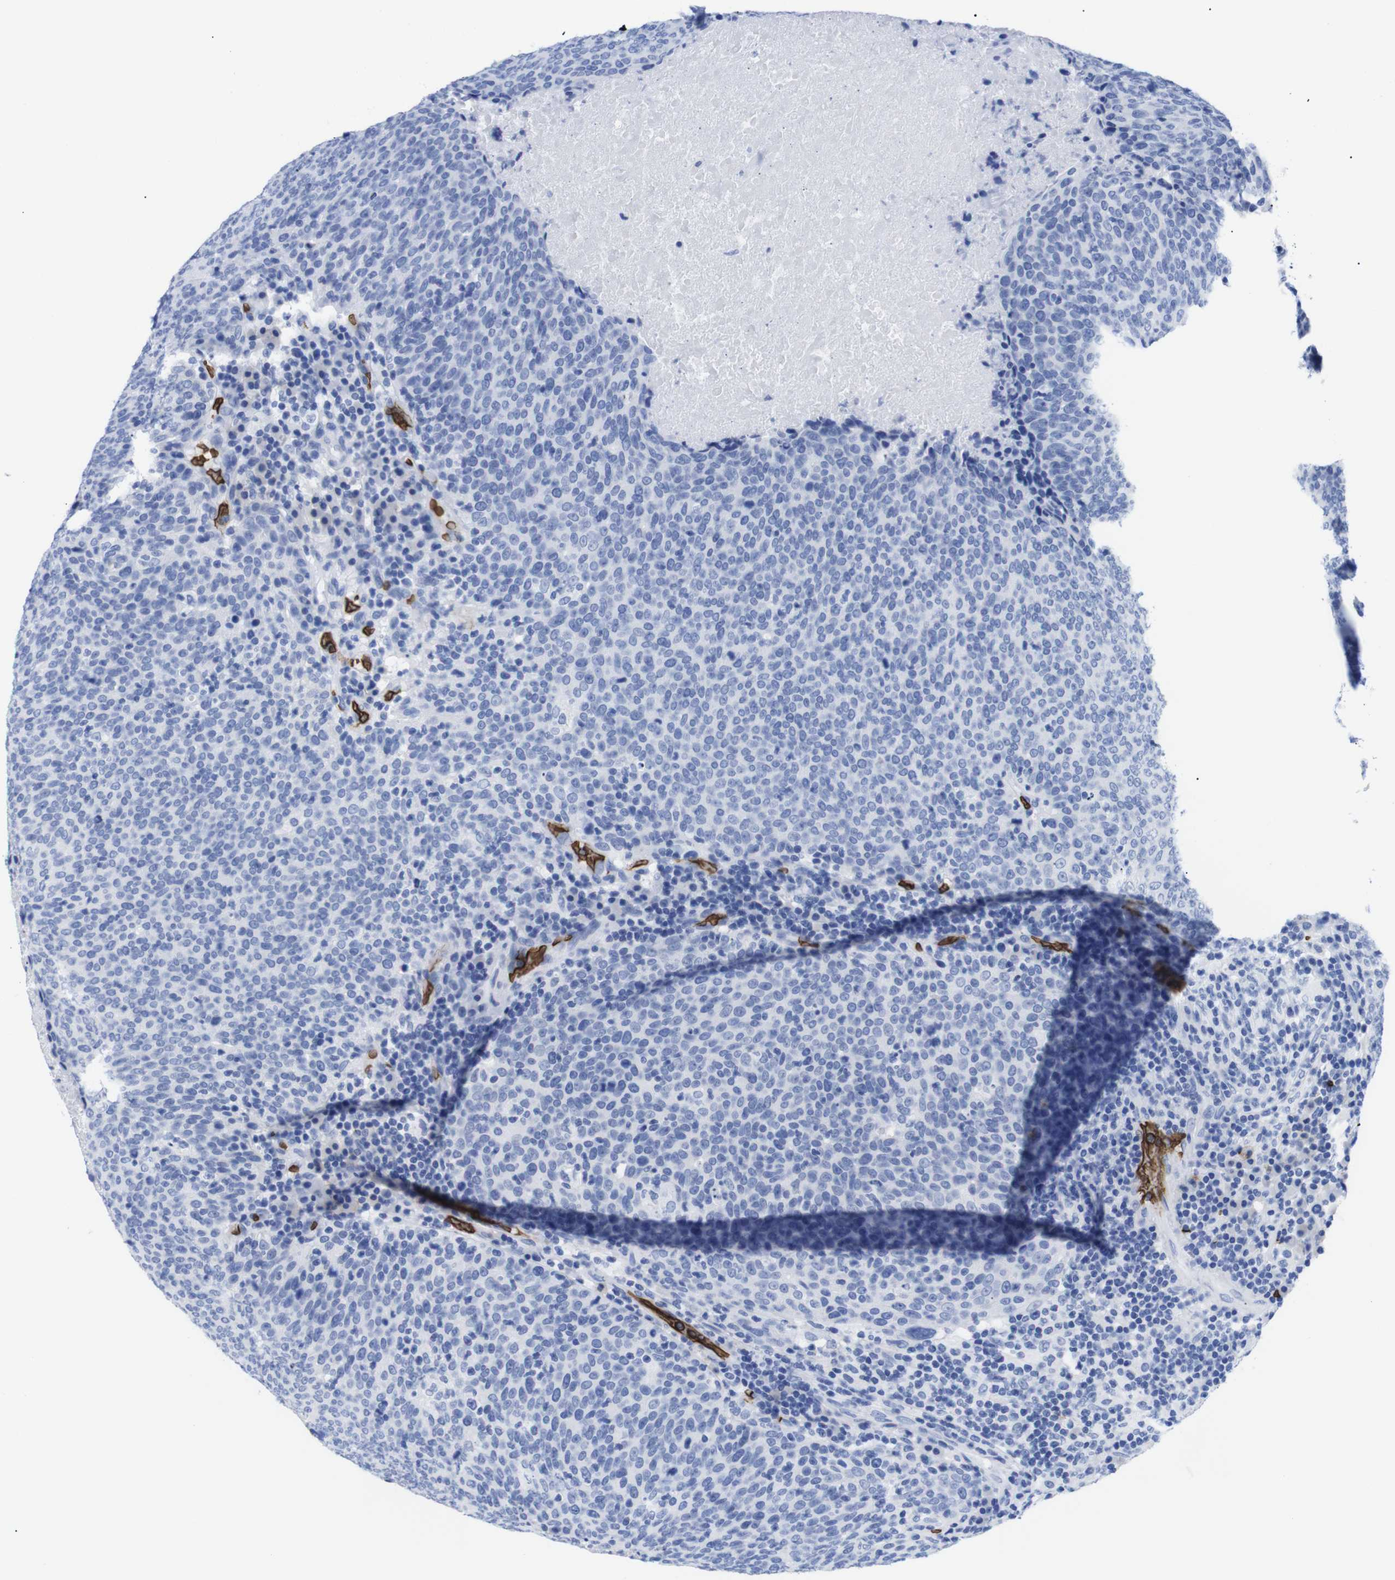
{"staining": {"intensity": "negative", "quantity": "none", "location": "none"}, "tissue": "head and neck cancer", "cell_type": "Tumor cells", "image_type": "cancer", "snomed": [{"axis": "morphology", "description": "Squamous cell carcinoma, NOS"}, {"axis": "morphology", "description": "Squamous cell carcinoma, metastatic, NOS"}, {"axis": "topography", "description": "Lymph node"}, {"axis": "topography", "description": "Head-Neck"}], "caption": "Micrograph shows no protein staining in tumor cells of head and neck metastatic squamous cell carcinoma tissue.", "gene": "S1PR2", "patient": {"sex": "male", "age": 62}}